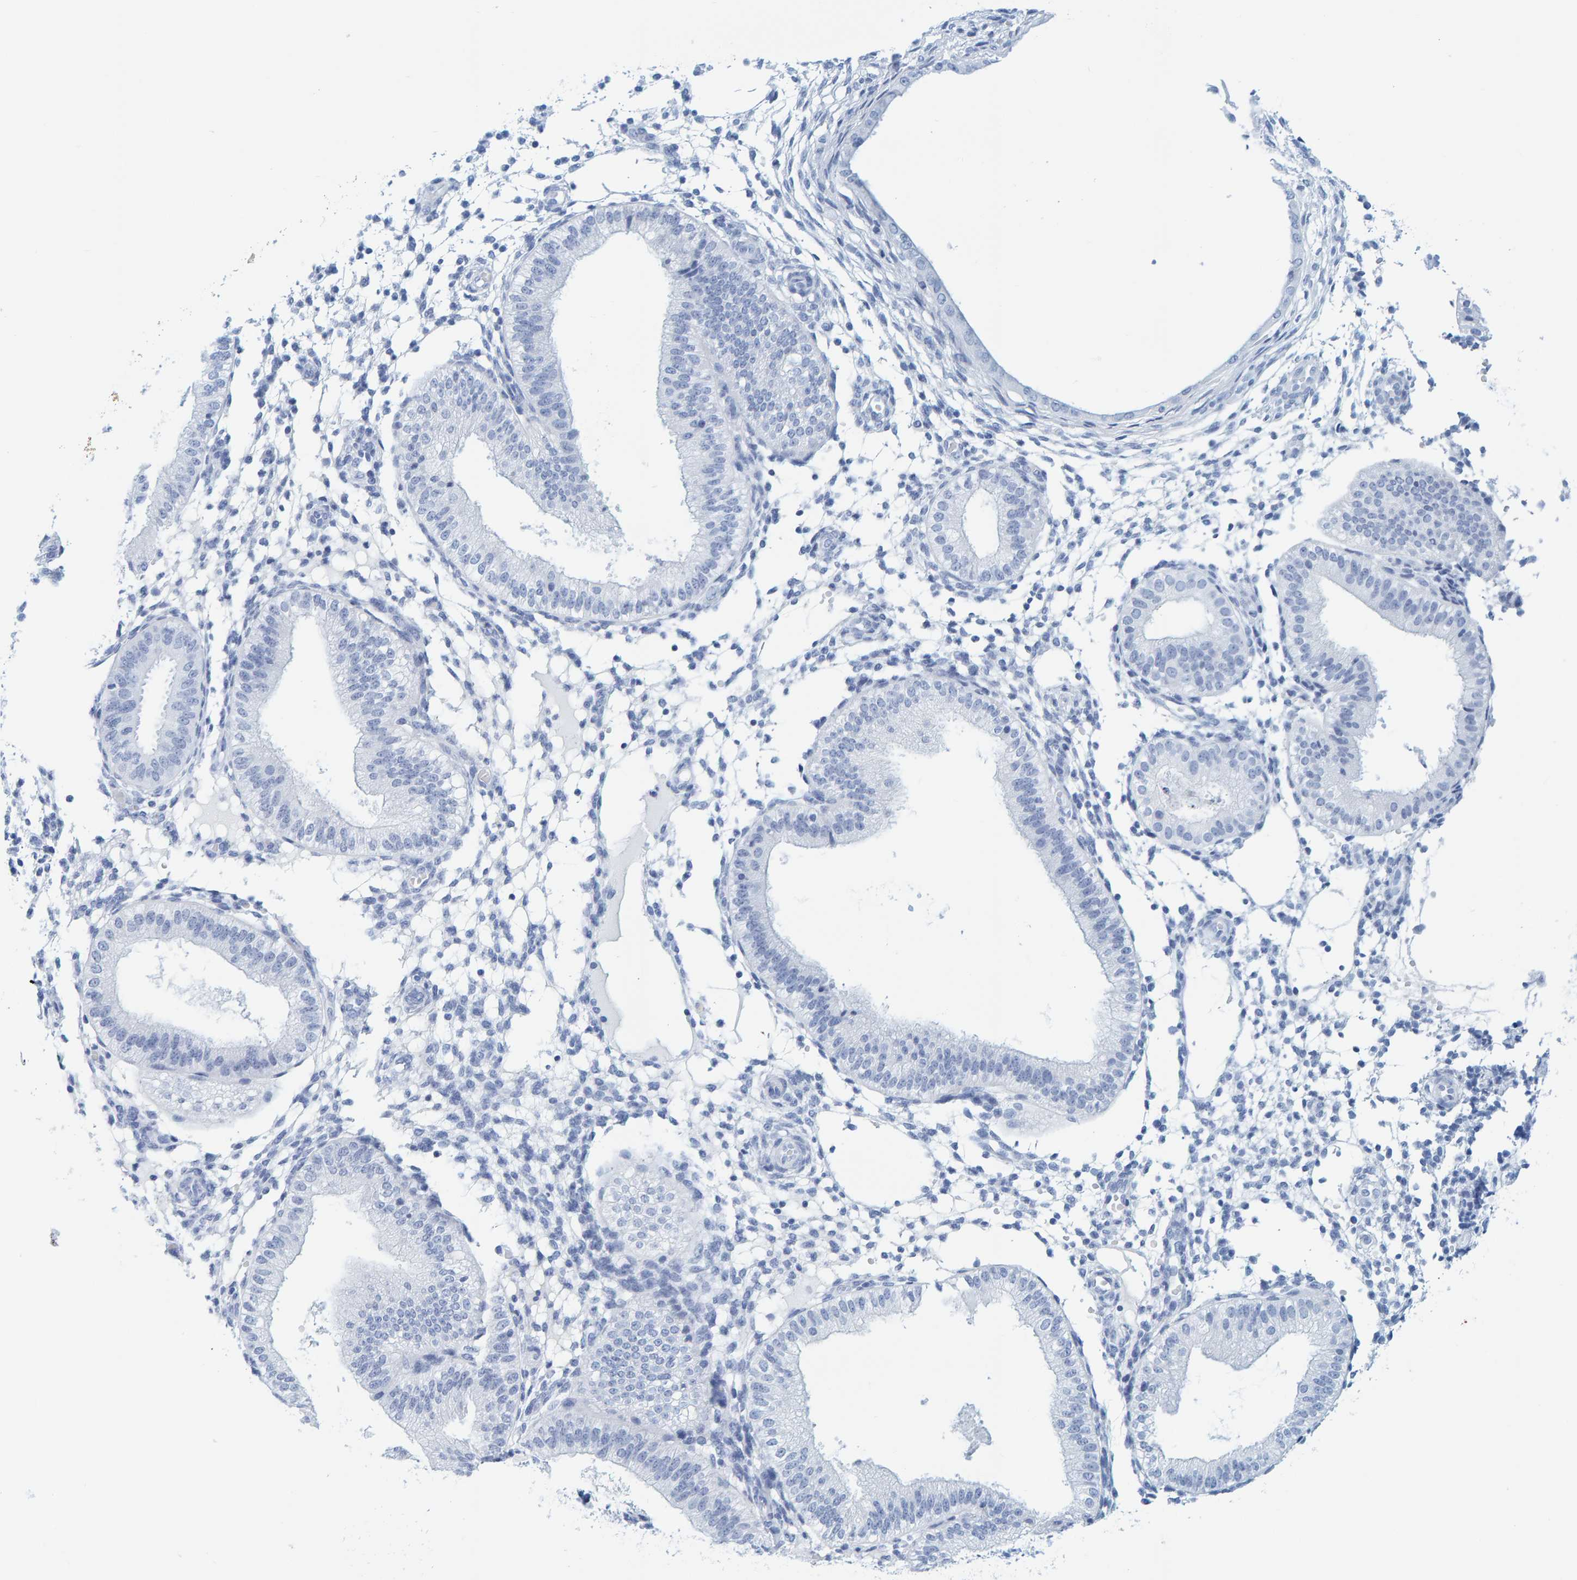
{"staining": {"intensity": "negative", "quantity": "none", "location": "none"}, "tissue": "endometrium", "cell_type": "Cells in endometrial stroma", "image_type": "normal", "snomed": [{"axis": "morphology", "description": "Normal tissue, NOS"}, {"axis": "topography", "description": "Endometrium"}], "caption": "This is an immunohistochemistry micrograph of unremarkable endometrium. There is no positivity in cells in endometrial stroma.", "gene": "SFTPC", "patient": {"sex": "female", "age": 39}}